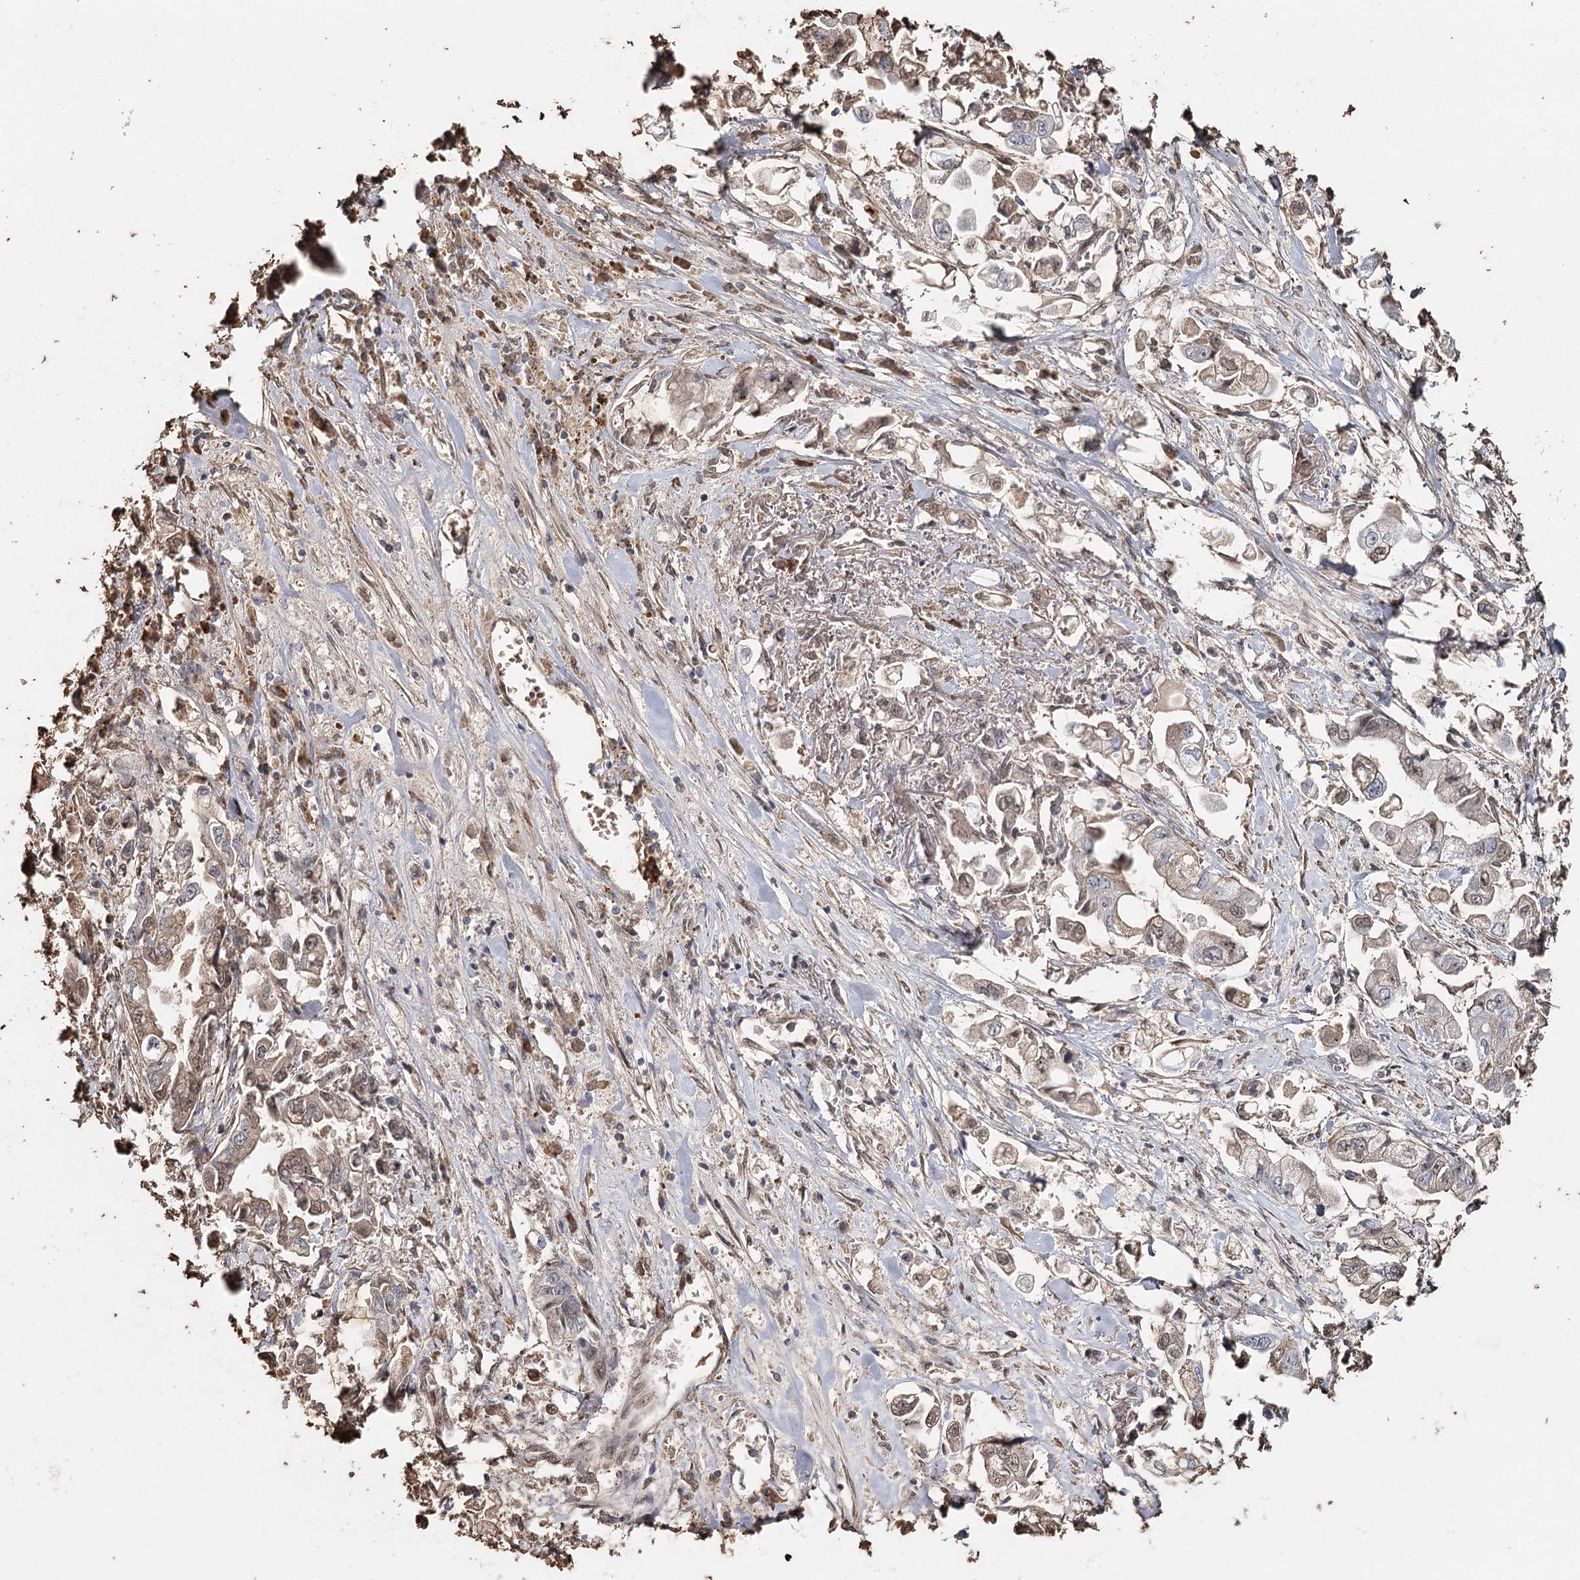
{"staining": {"intensity": "weak", "quantity": ">75%", "location": "cytoplasmic/membranous,nuclear"}, "tissue": "stomach cancer", "cell_type": "Tumor cells", "image_type": "cancer", "snomed": [{"axis": "morphology", "description": "Adenocarcinoma, NOS"}, {"axis": "topography", "description": "Stomach"}], "caption": "This photomicrograph exhibits IHC staining of human stomach cancer (adenocarcinoma), with low weak cytoplasmic/membranous and nuclear expression in approximately >75% of tumor cells.", "gene": "SYVN1", "patient": {"sex": "male", "age": 62}}